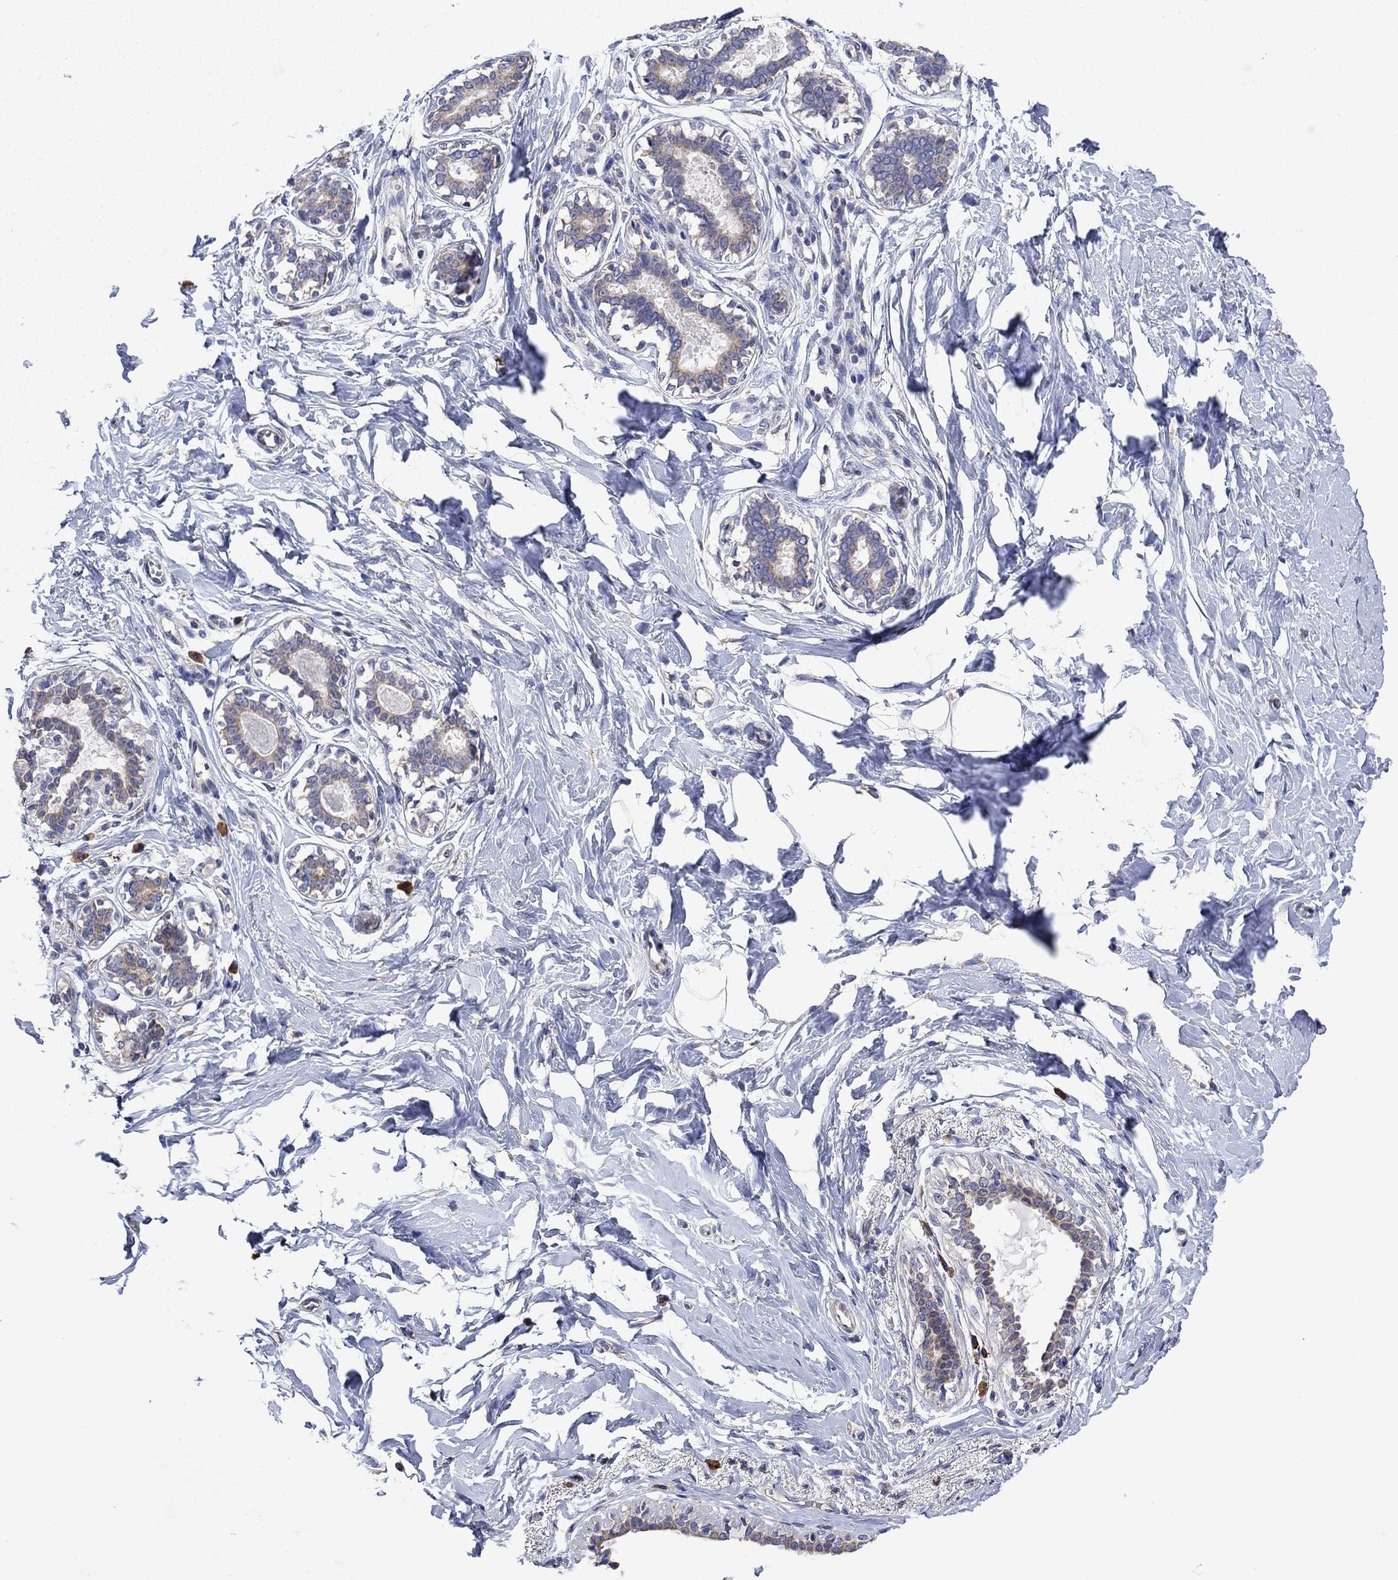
{"staining": {"intensity": "weak", "quantity": "25%-75%", "location": "cytoplasmic/membranous"}, "tissue": "breast", "cell_type": "Glandular cells", "image_type": "normal", "snomed": [{"axis": "morphology", "description": "Normal tissue, NOS"}, {"axis": "morphology", "description": "Lobular carcinoma, in situ"}, {"axis": "topography", "description": "Breast"}], "caption": "An image of breast stained for a protein exhibits weak cytoplasmic/membranous brown staining in glandular cells. (Brightfield microscopy of DAB IHC at high magnification).", "gene": "FURIN", "patient": {"sex": "female", "age": 35}}